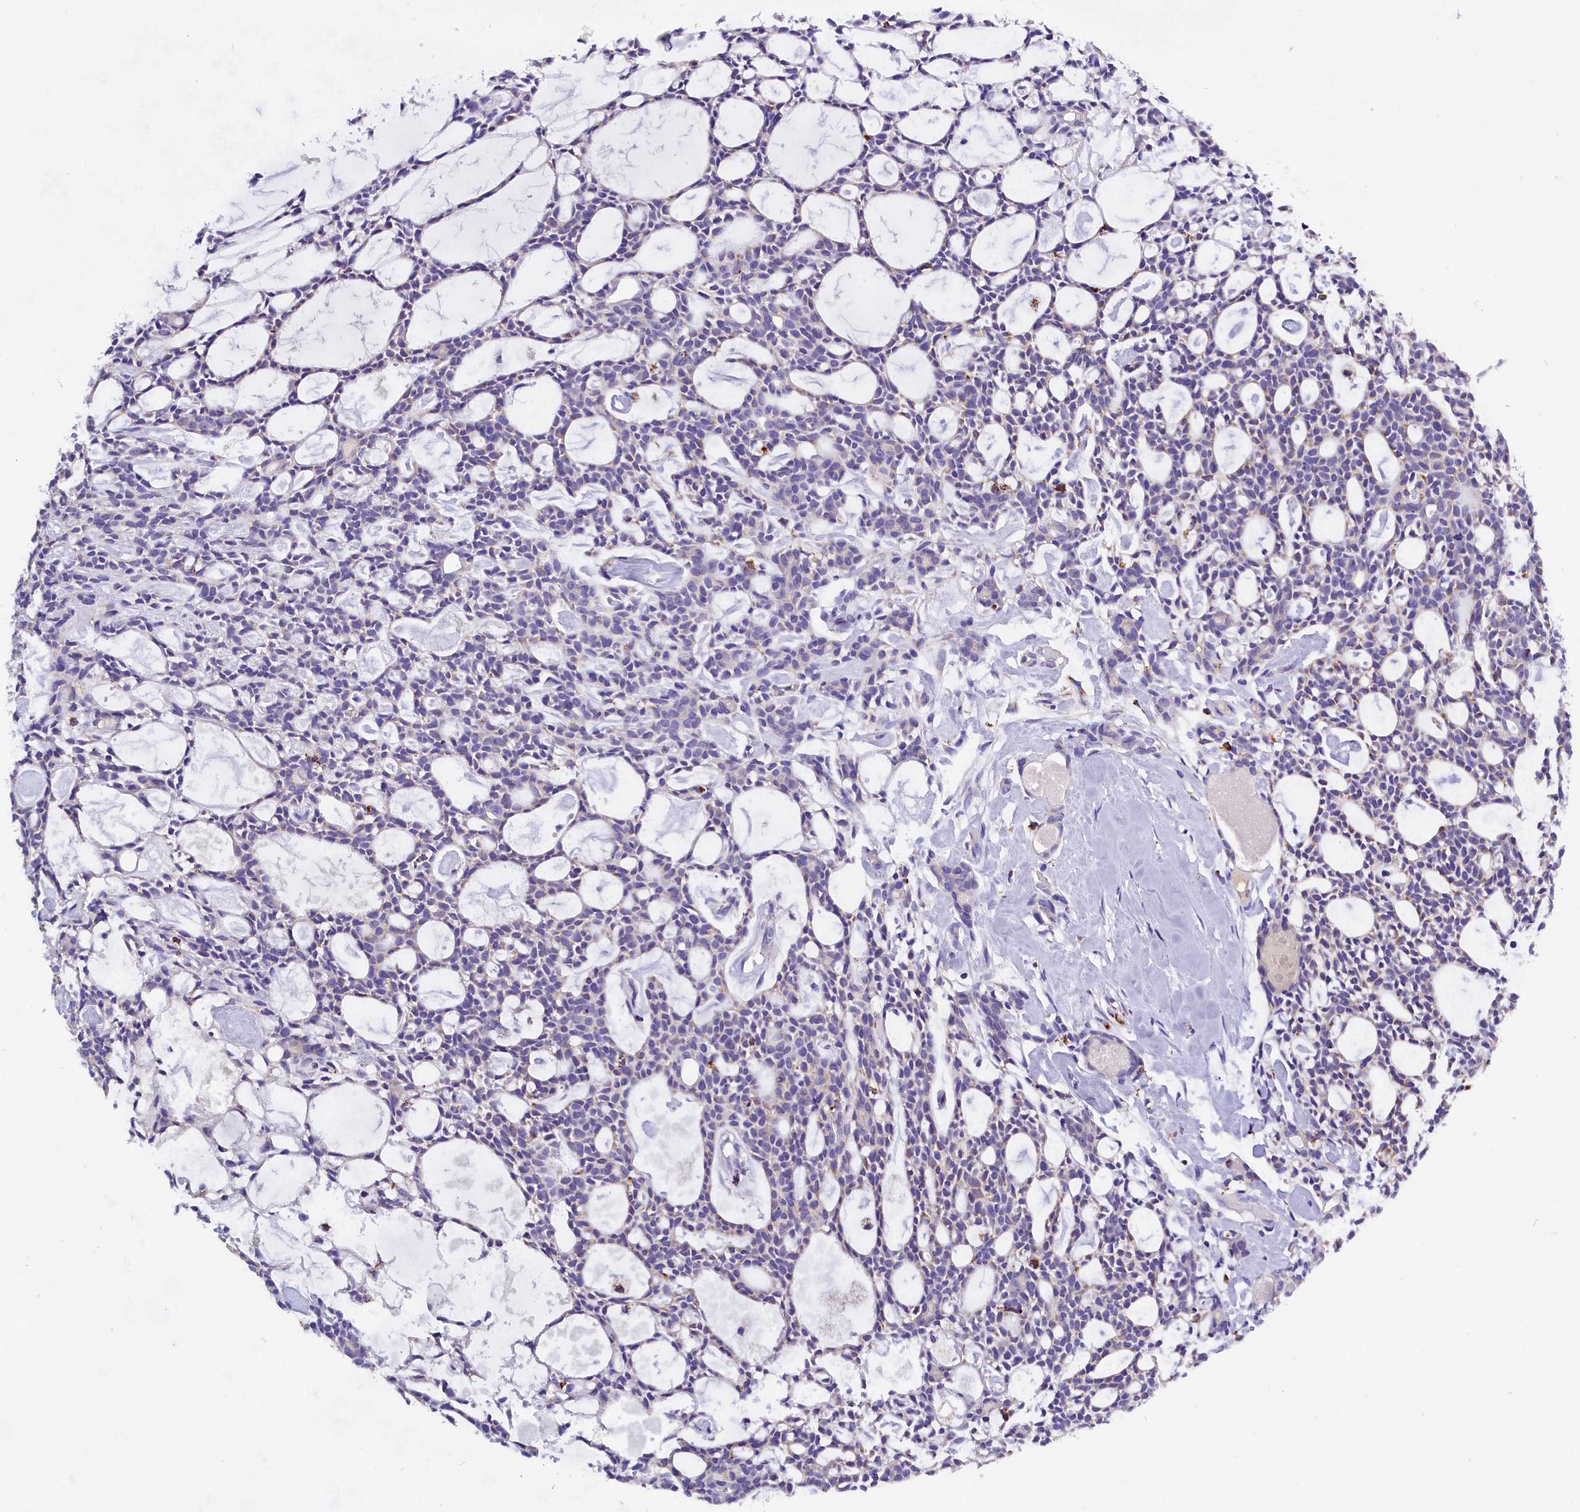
{"staining": {"intensity": "negative", "quantity": "none", "location": "none"}, "tissue": "head and neck cancer", "cell_type": "Tumor cells", "image_type": "cancer", "snomed": [{"axis": "morphology", "description": "Adenocarcinoma, NOS"}, {"axis": "topography", "description": "Salivary gland"}, {"axis": "topography", "description": "Head-Neck"}], "caption": "A high-resolution image shows immunohistochemistry (IHC) staining of head and neck cancer (adenocarcinoma), which exhibits no significant positivity in tumor cells.", "gene": "ABAT", "patient": {"sex": "male", "age": 55}}